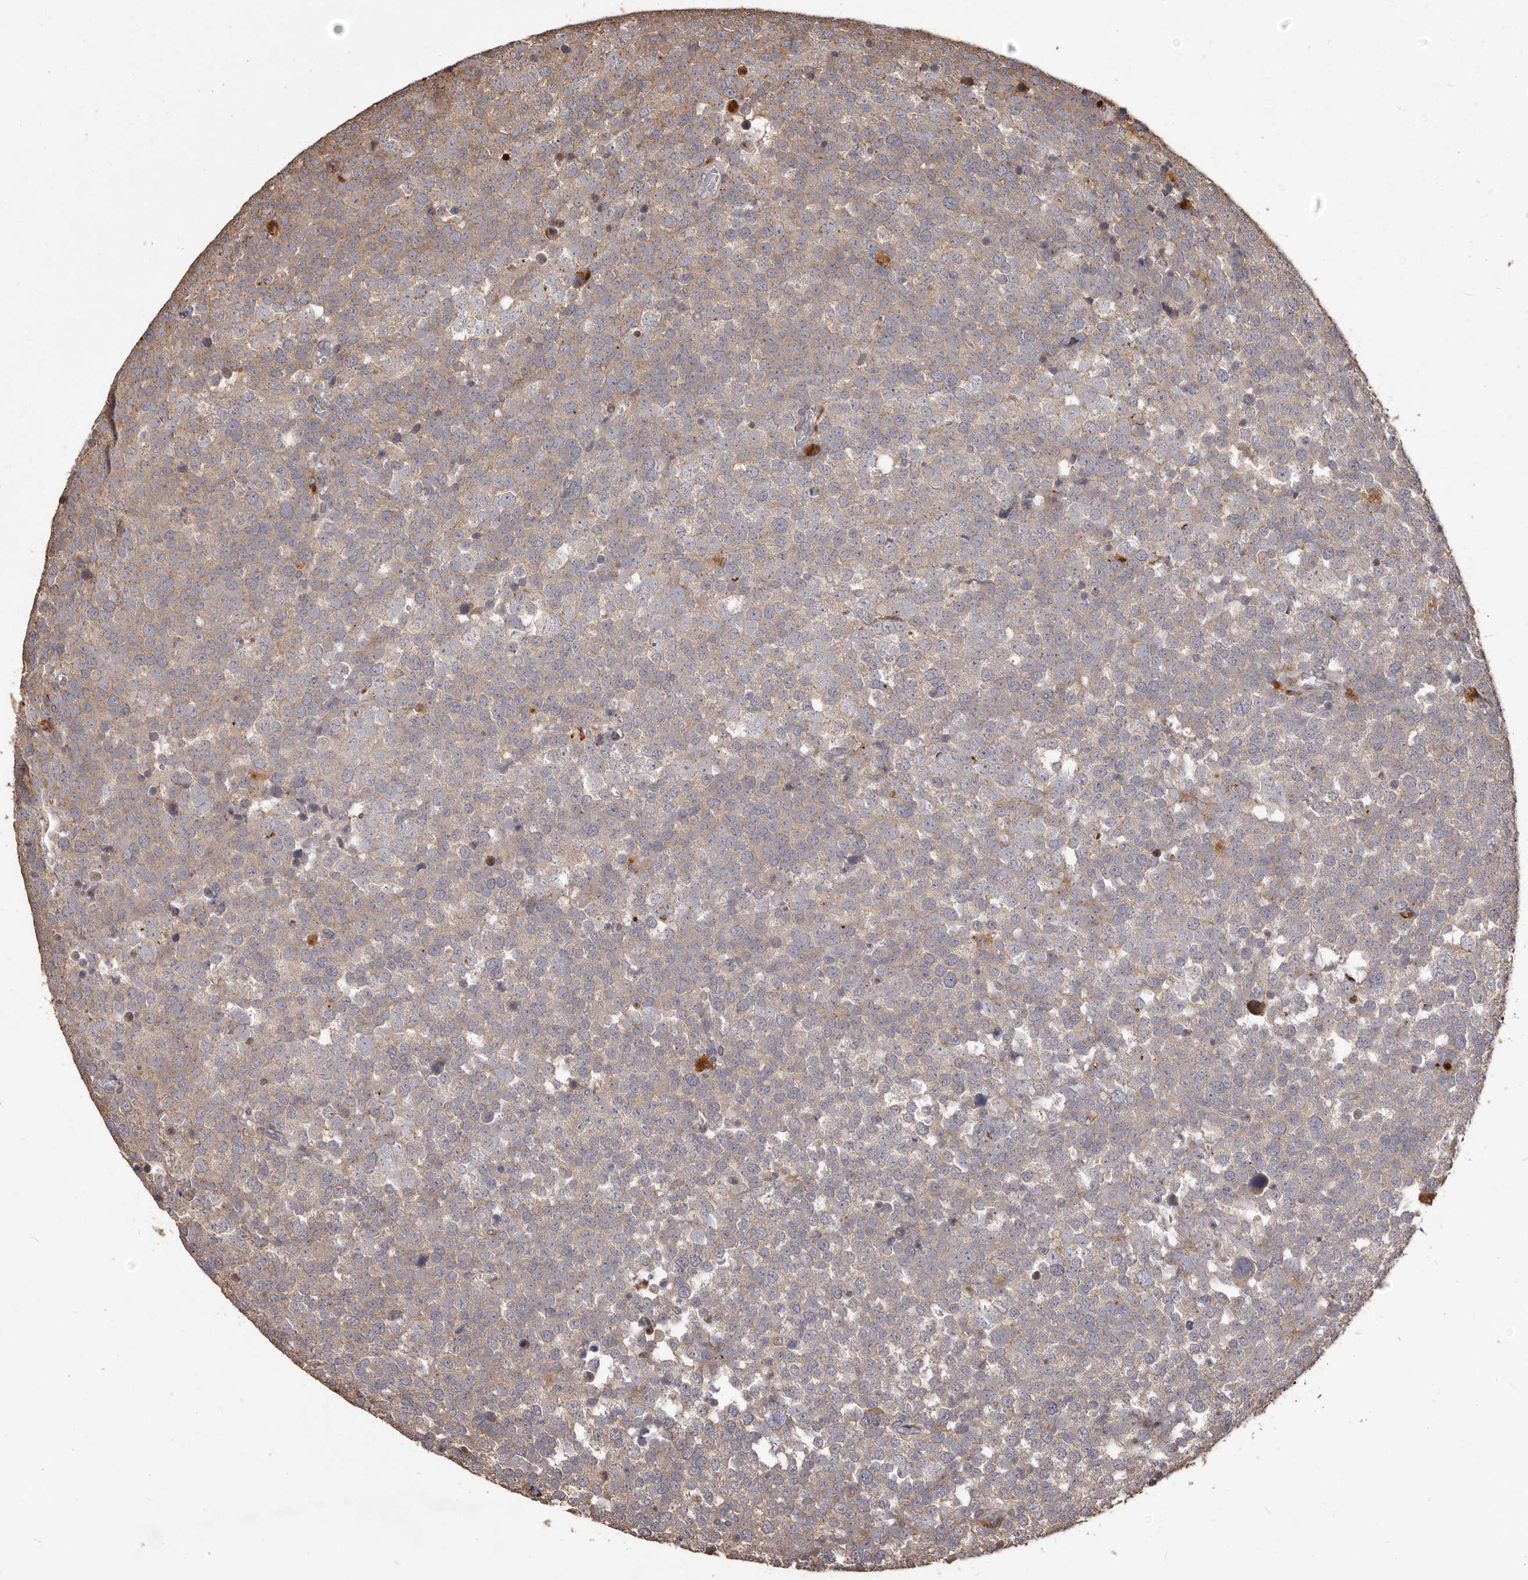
{"staining": {"intensity": "weak", "quantity": "25%-75%", "location": "cytoplasmic/membranous"}, "tissue": "testis cancer", "cell_type": "Tumor cells", "image_type": "cancer", "snomed": [{"axis": "morphology", "description": "Seminoma, NOS"}, {"axis": "topography", "description": "Testis"}], "caption": "Tumor cells demonstrate low levels of weak cytoplasmic/membranous staining in about 25%-75% of cells in testis cancer (seminoma). (DAB (3,3'-diaminobenzidine) = brown stain, brightfield microscopy at high magnification).", "gene": "MTO1", "patient": {"sex": "male", "age": 71}}